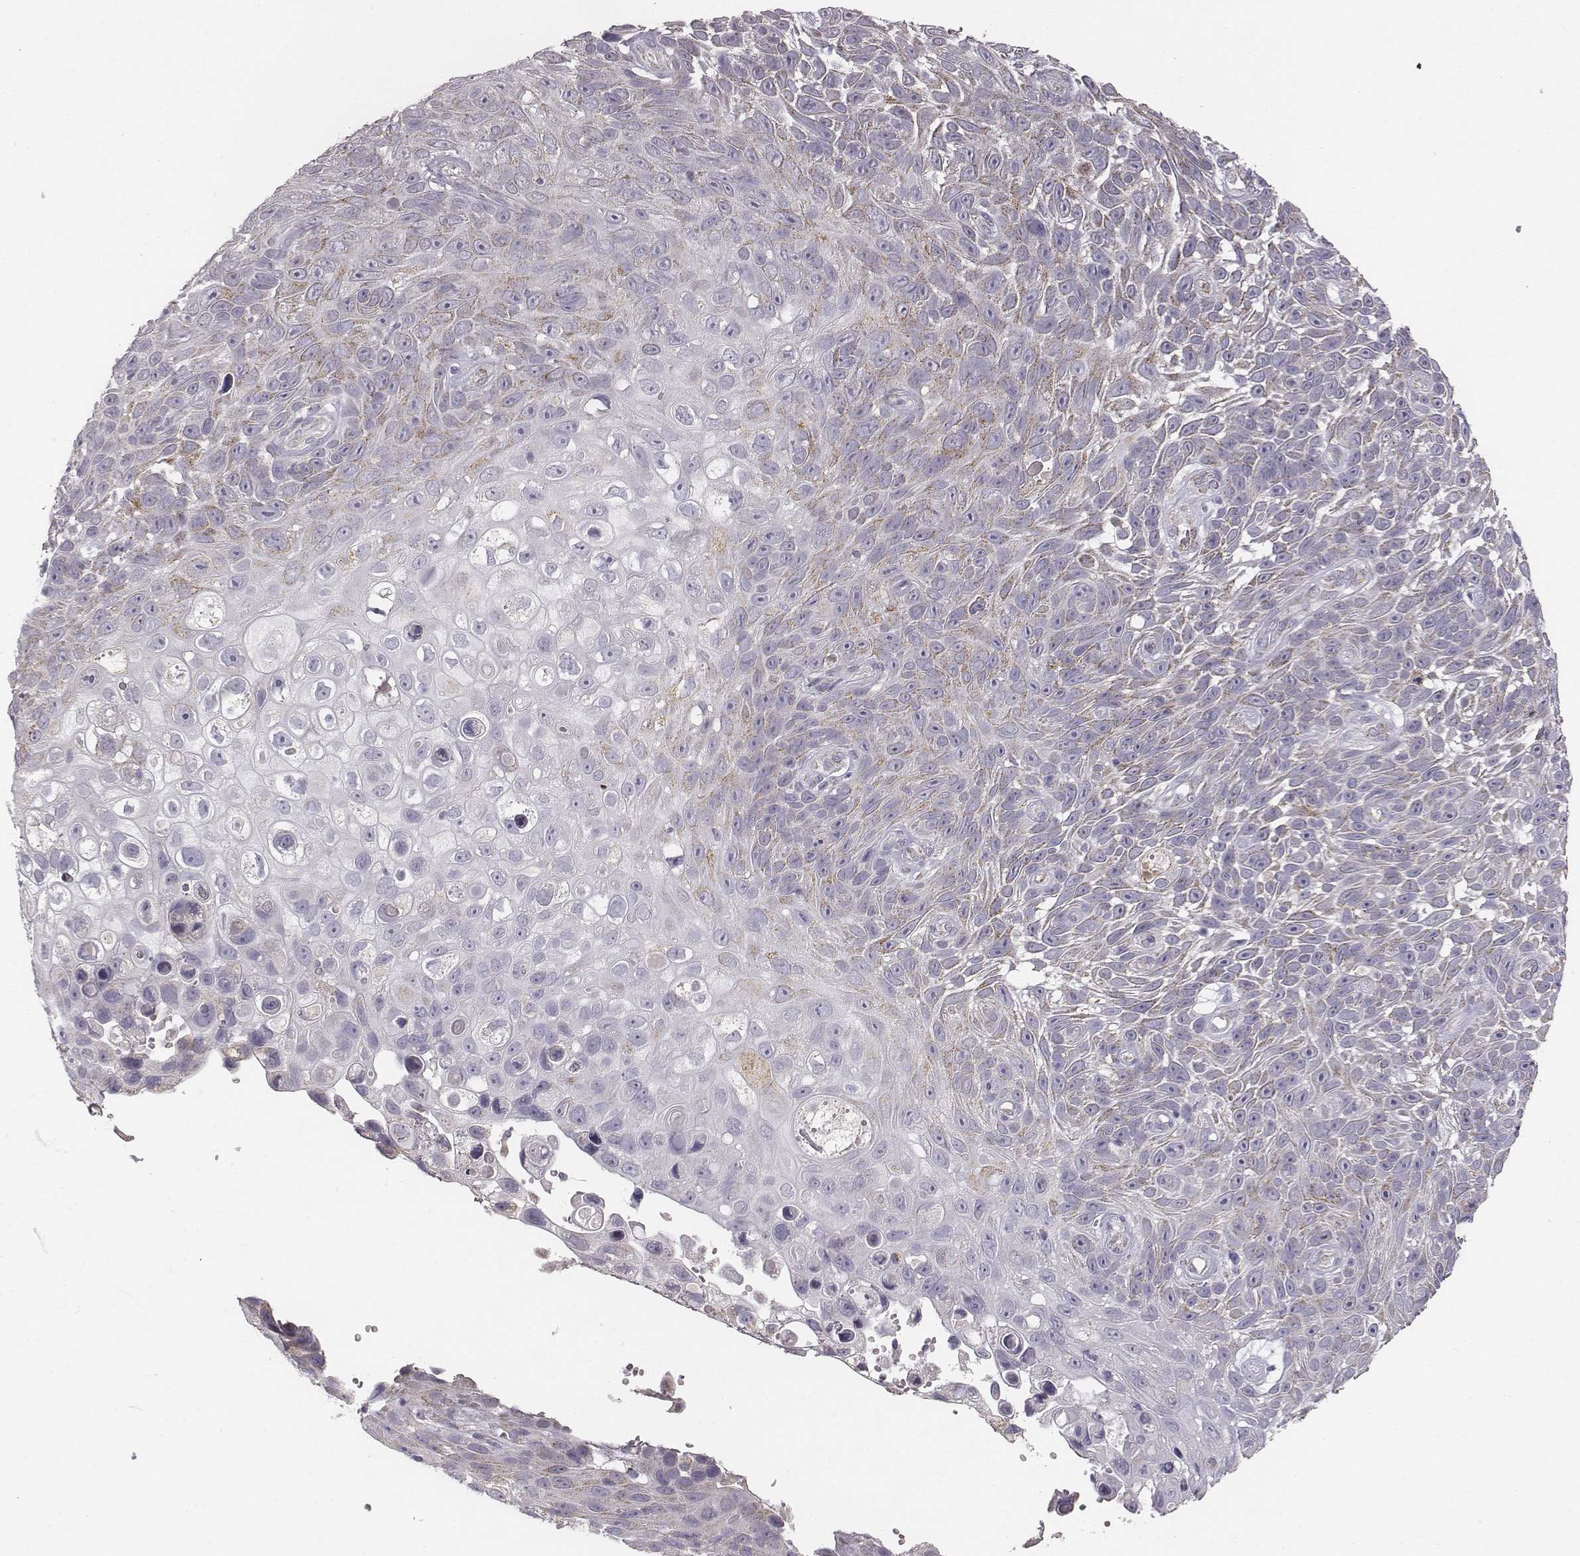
{"staining": {"intensity": "weak", "quantity": "25%-75%", "location": "cytoplasmic/membranous"}, "tissue": "skin cancer", "cell_type": "Tumor cells", "image_type": "cancer", "snomed": [{"axis": "morphology", "description": "Squamous cell carcinoma, NOS"}, {"axis": "topography", "description": "Skin"}], "caption": "Protein analysis of skin cancer tissue demonstrates weak cytoplasmic/membranous expression in about 25%-75% of tumor cells.", "gene": "ABCD3", "patient": {"sex": "male", "age": 82}}